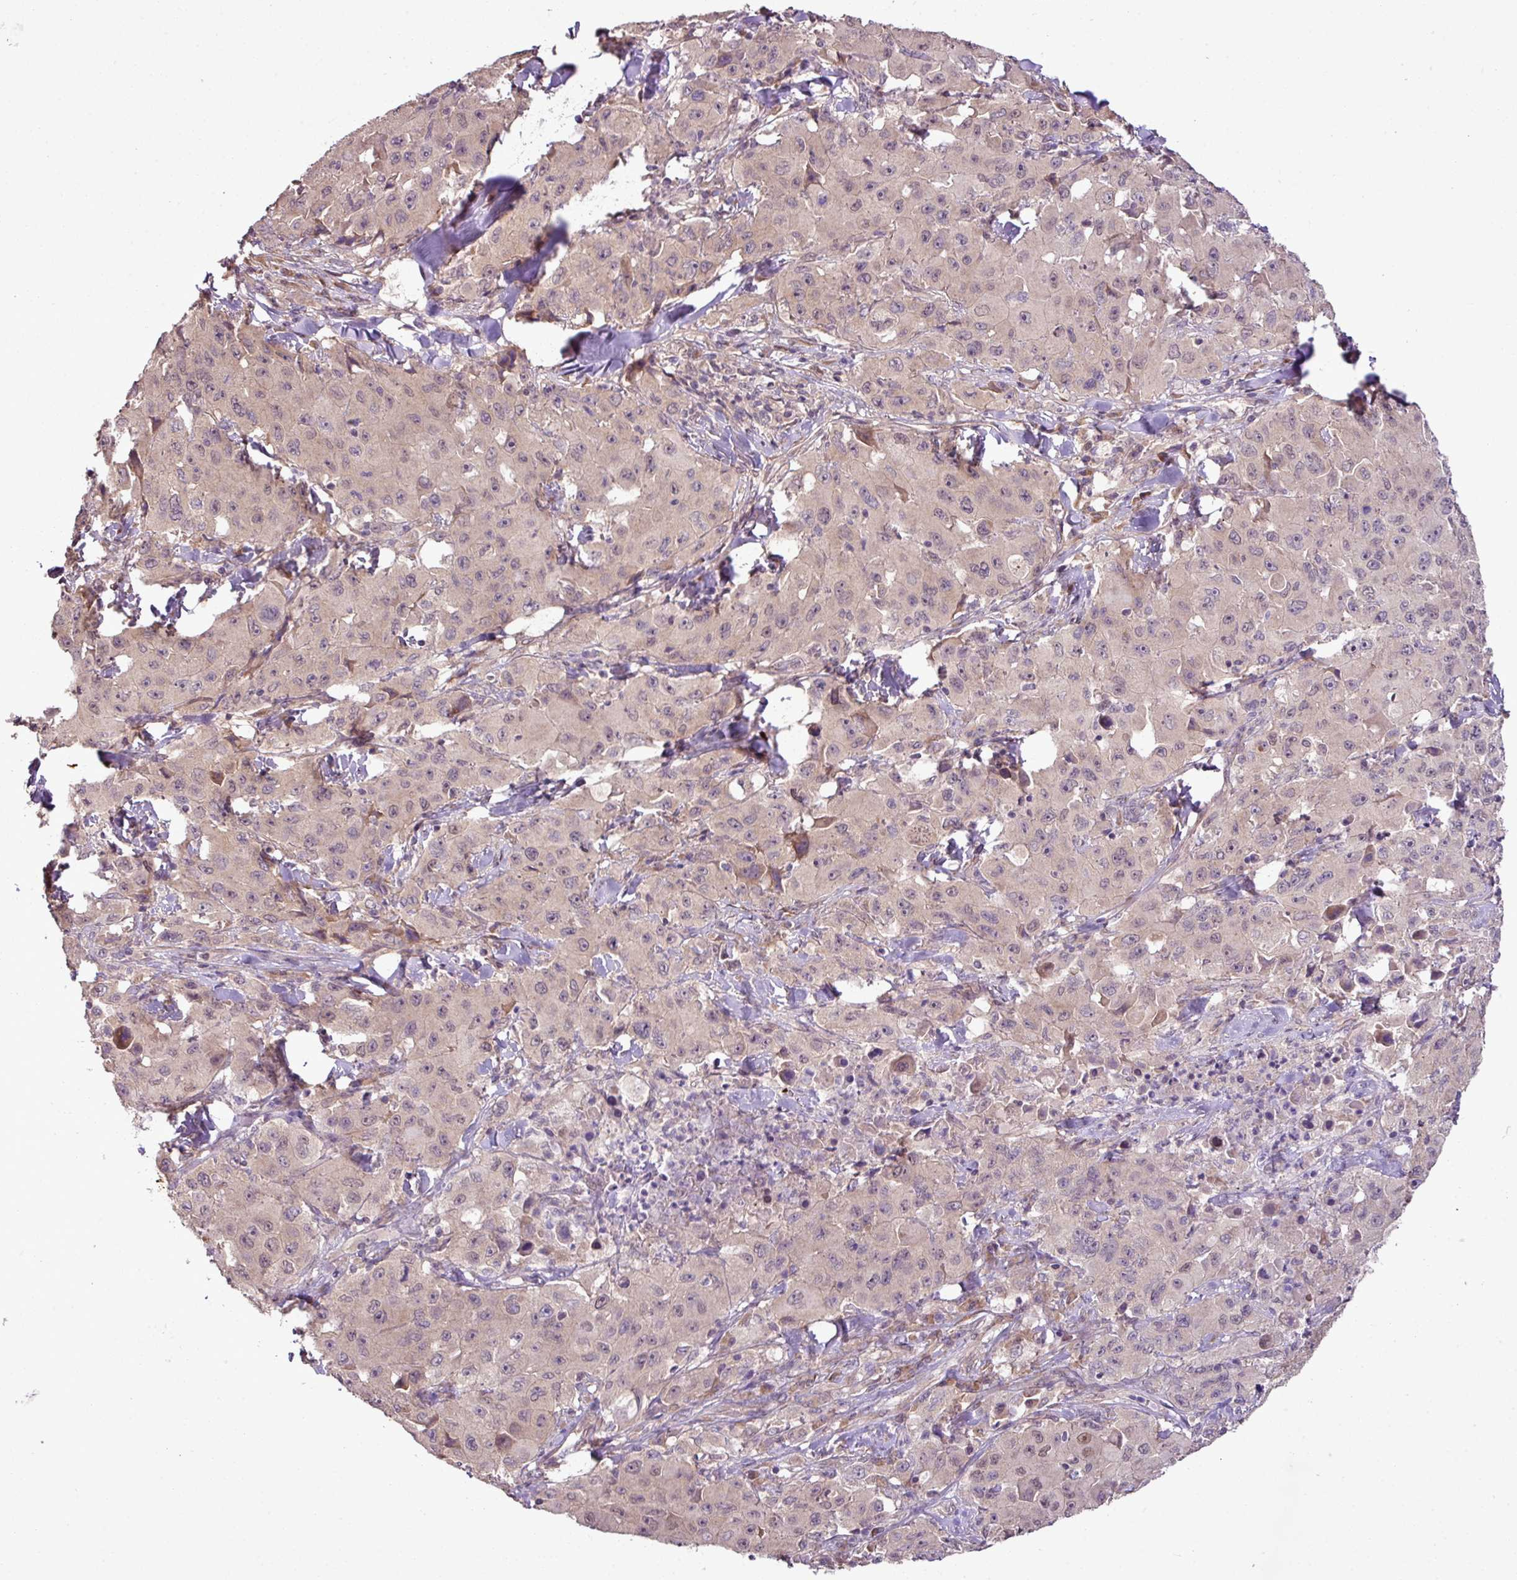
{"staining": {"intensity": "weak", "quantity": "<25%", "location": "cytoplasmic/membranous,nuclear"}, "tissue": "lung cancer", "cell_type": "Tumor cells", "image_type": "cancer", "snomed": [{"axis": "morphology", "description": "Squamous cell carcinoma, NOS"}, {"axis": "topography", "description": "Lung"}], "caption": "This is an immunohistochemistry (IHC) image of human lung cancer (squamous cell carcinoma). There is no expression in tumor cells.", "gene": "DNAAF4", "patient": {"sex": "male", "age": 63}}